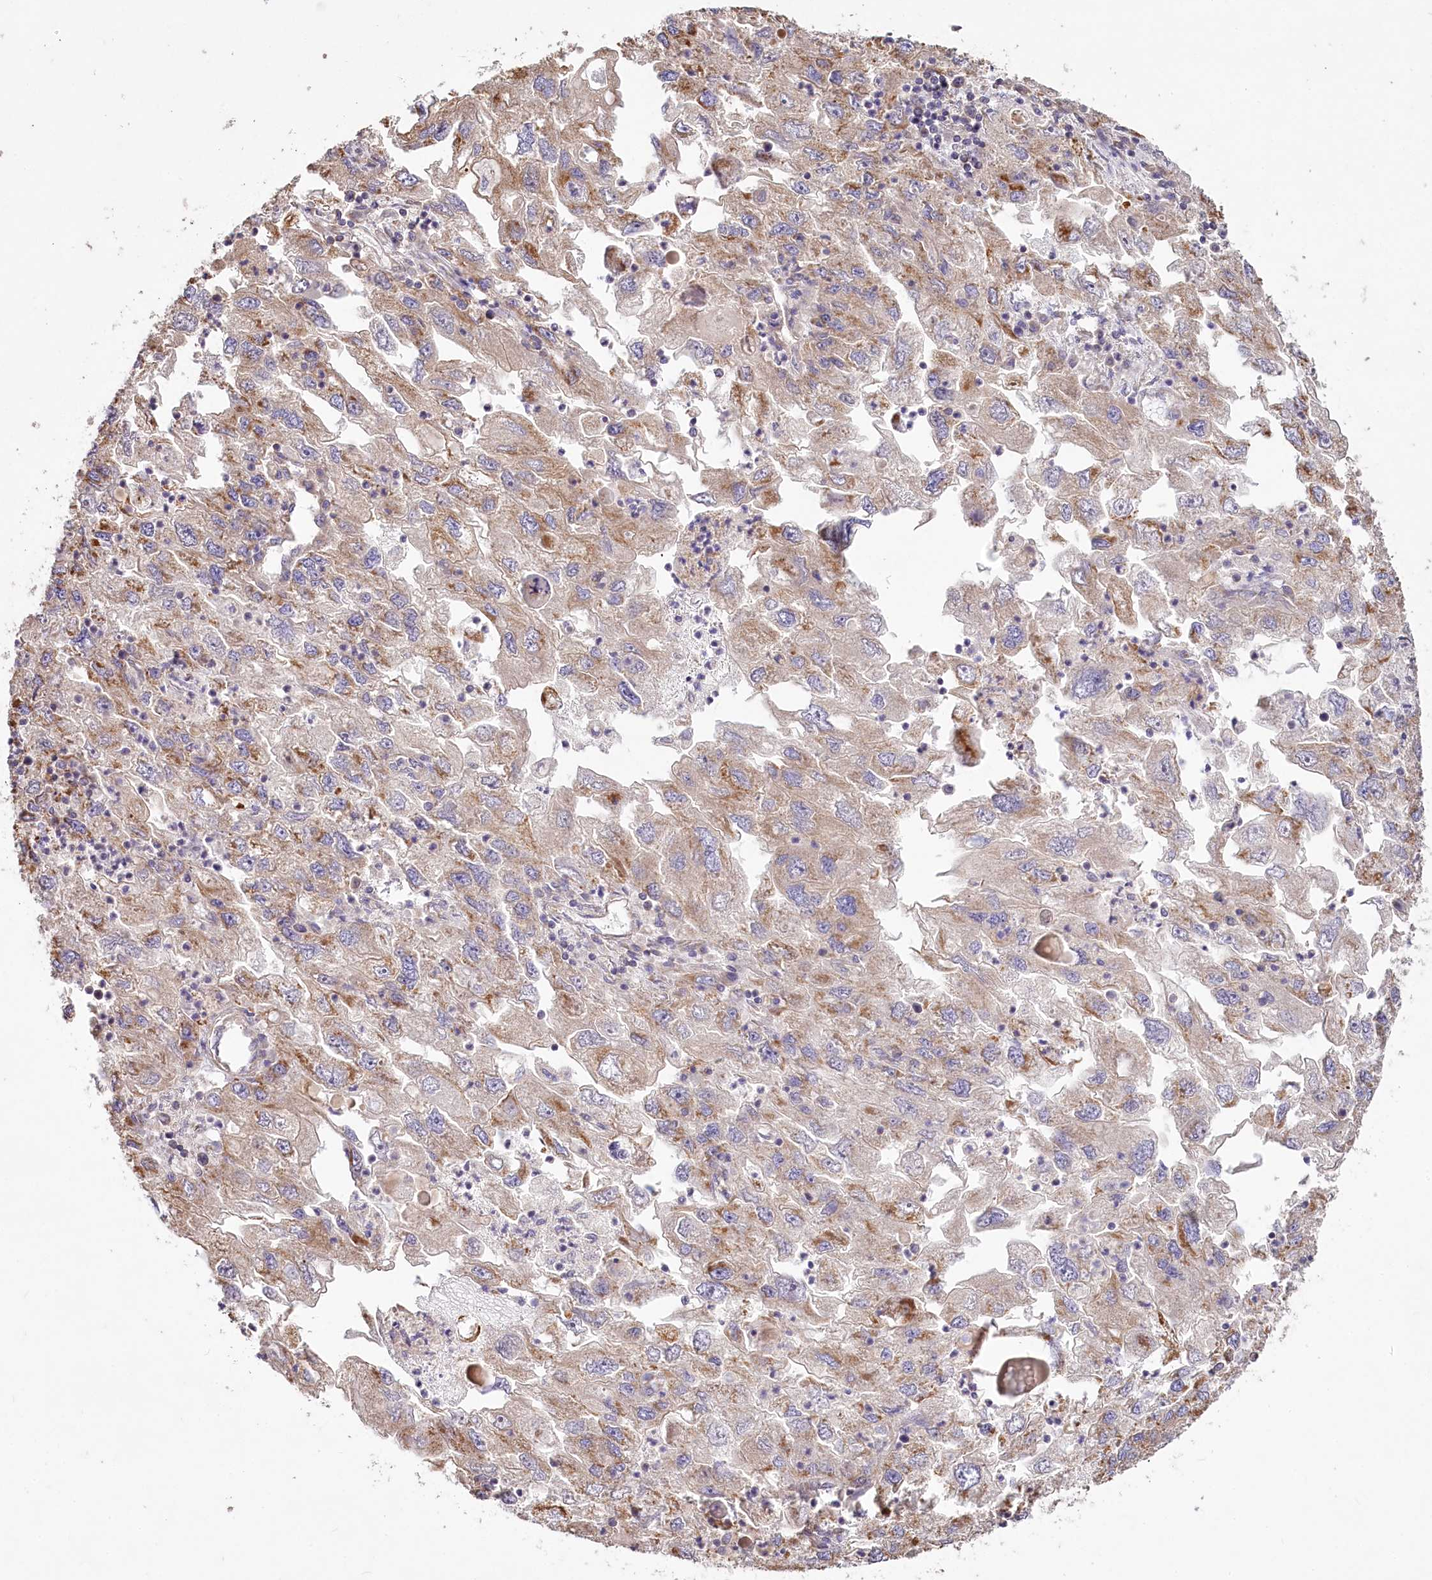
{"staining": {"intensity": "moderate", "quantity": "25%-75%", "location": "cytoplasmic/membranous"}, "tissue": "endometrial cancer", "cell_type": "Tumor cells", "image_type": "cancer", "snomed": [{"axis": "morphology", "description": "Adenocarcinoma, NOS"}, {"axis": "topography", "description": "Endometrium"}], "caption": "DAB (3,3'-diaminobenzidine) immunohistochemical staining of human endometrial adenocarcinoma shows moderate cytoplasmic/membranous protein expression in approximately 25%-75% of tumor cells.", "gene": "ACOX2", "patient": {"sex": "female", "age": 49}}